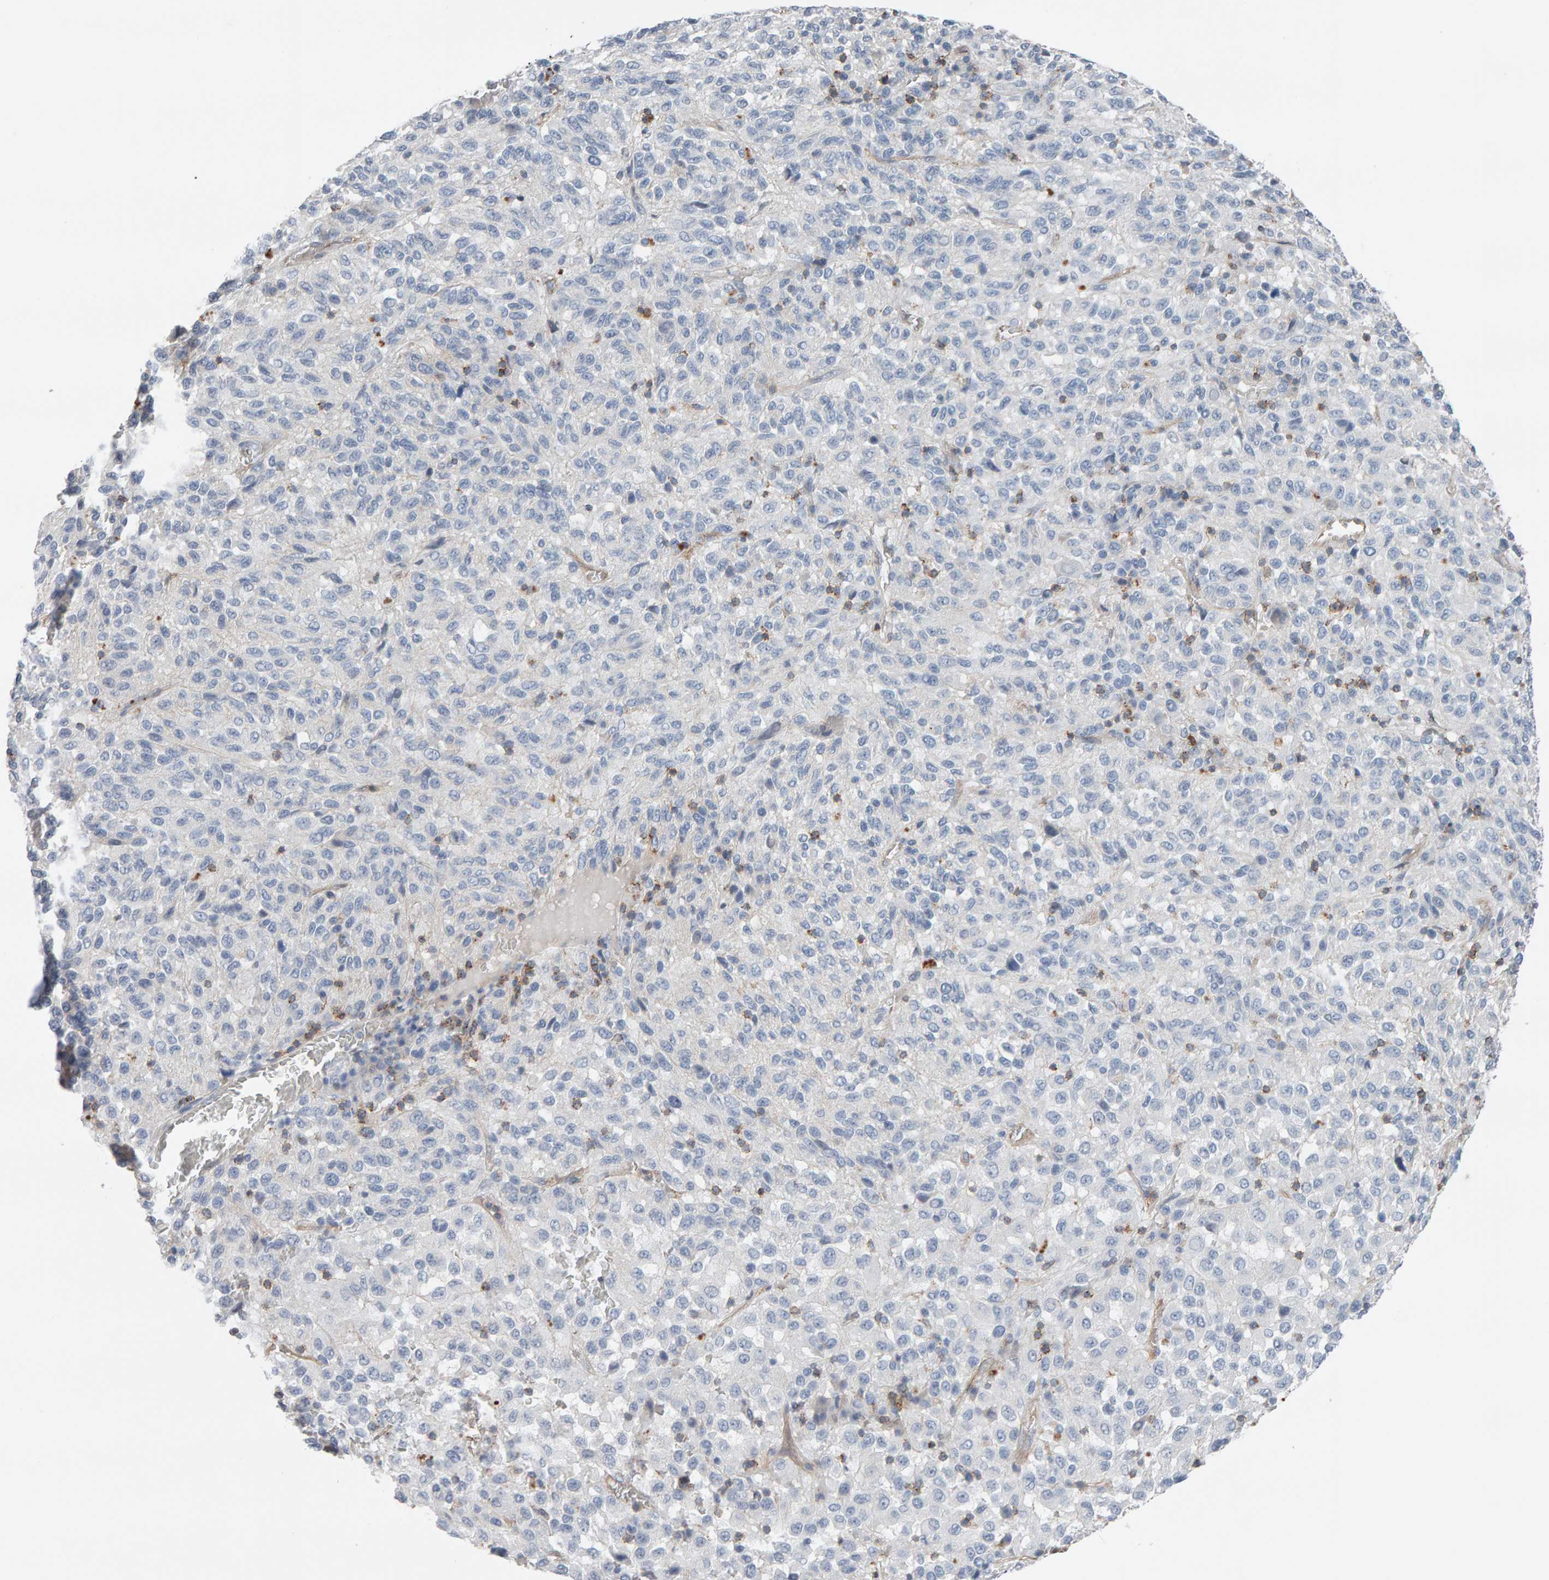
{"staining": {"intensity": "negative", "quantity": "none", "location": "none"}, "tissue": "melanoma", "cell_type": "Tumor cells", "image_type": "cancer", "snomed": [{"axis": "morphology", "description": "Malignant melanoma, Metastatic site"}, {"axis": "topography", "description": "Lung"}], "caption": "Immunohistochemical staining of human malignant melanoma (metastatic site) reveals no significant positivity in tumor cells. Nuclei are stained in blue.", "gene": "FYN", "patient": {"sex": "male", "age": 64}}